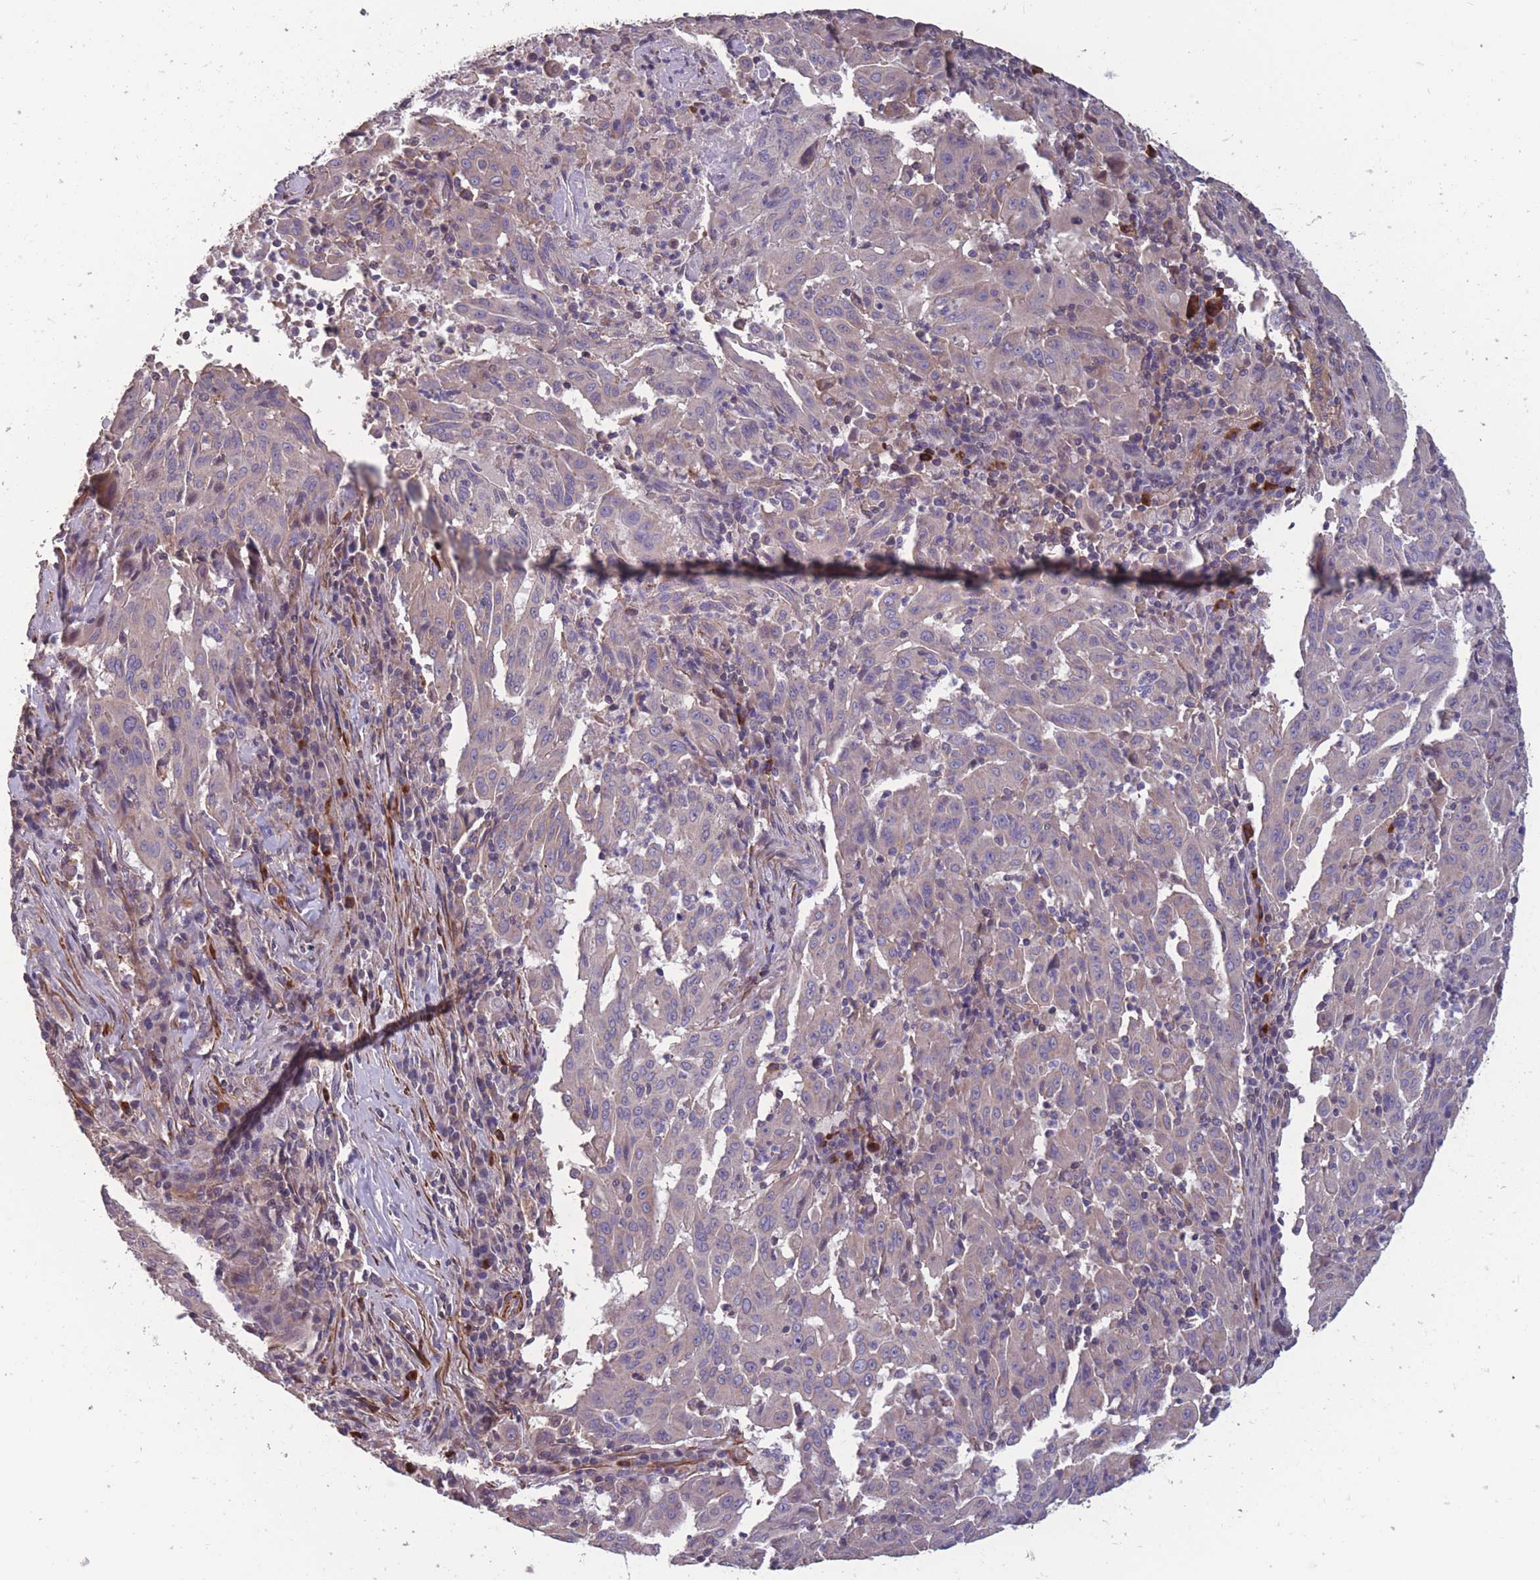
{"staining": {"intensity": "weak", "quantity": "<25%", "location": "cytoplasmic/membranous"}, "tissue": "pancreatic cancer", "cell_type": "Tumor cells", "image_type": "cancer", "snomed": [{"axis": "morphology", "description": "Adenocarcinoma, NOS"}, {"axis": "topography", "description": "Pancreas"}], "caption": "Tumor cells show no significant expression in pancreatic adenocarcinoma. (Stains: DAB immunohistochemistry (IHC) with hematoxylin counter stain, Microscopy: brightfield microscopy at high magnification).", "gene": "TOMM40L", "patient": {"sex": "male", "age": 63}}